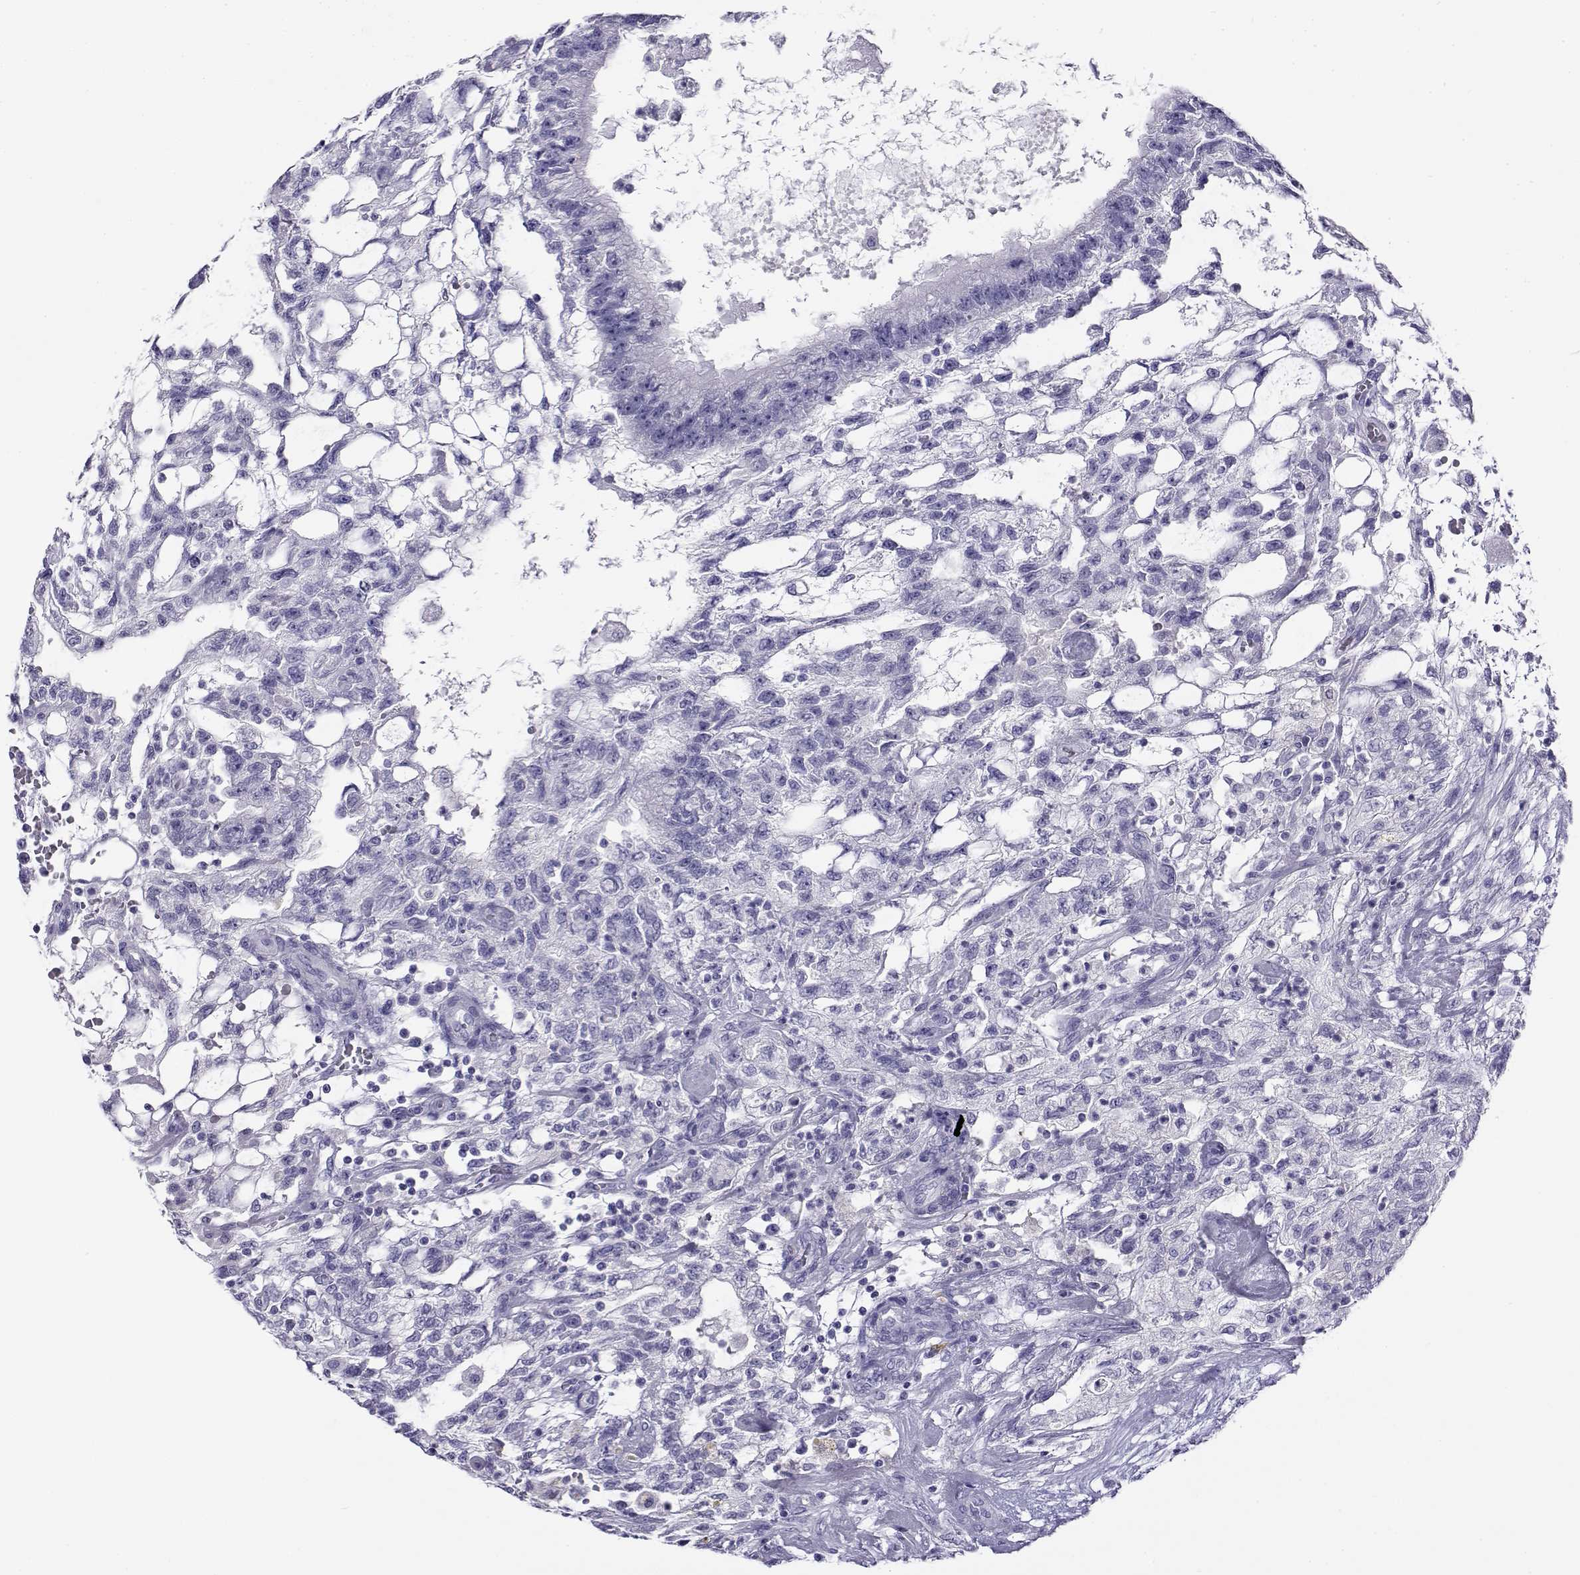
{"staining": {"intensity": "negative", "quantity": "none", "location": "none"}, "tissue": "testis cancer", "cell_type": "Tumor cells", "image_type": "cancer", "snomed": [{"axis": "morphology", "description": "Carcinoma, Embryonal, NOS"}, {"axis": "topography", "description": "Testis"}], "caption": "DAB immunohistochemical staining of testis cancer (embryonal carcinoma) displays no significant staining in tumor cells. (Stains: DAB (3,3'-diaminobenzidine) immunohistochemistry with hematoxylin counter stain, Microscopy: brightfield microscopy at high magnification).", "gene": "CABS1", "patient": {"sex": "male", "age": 32}}